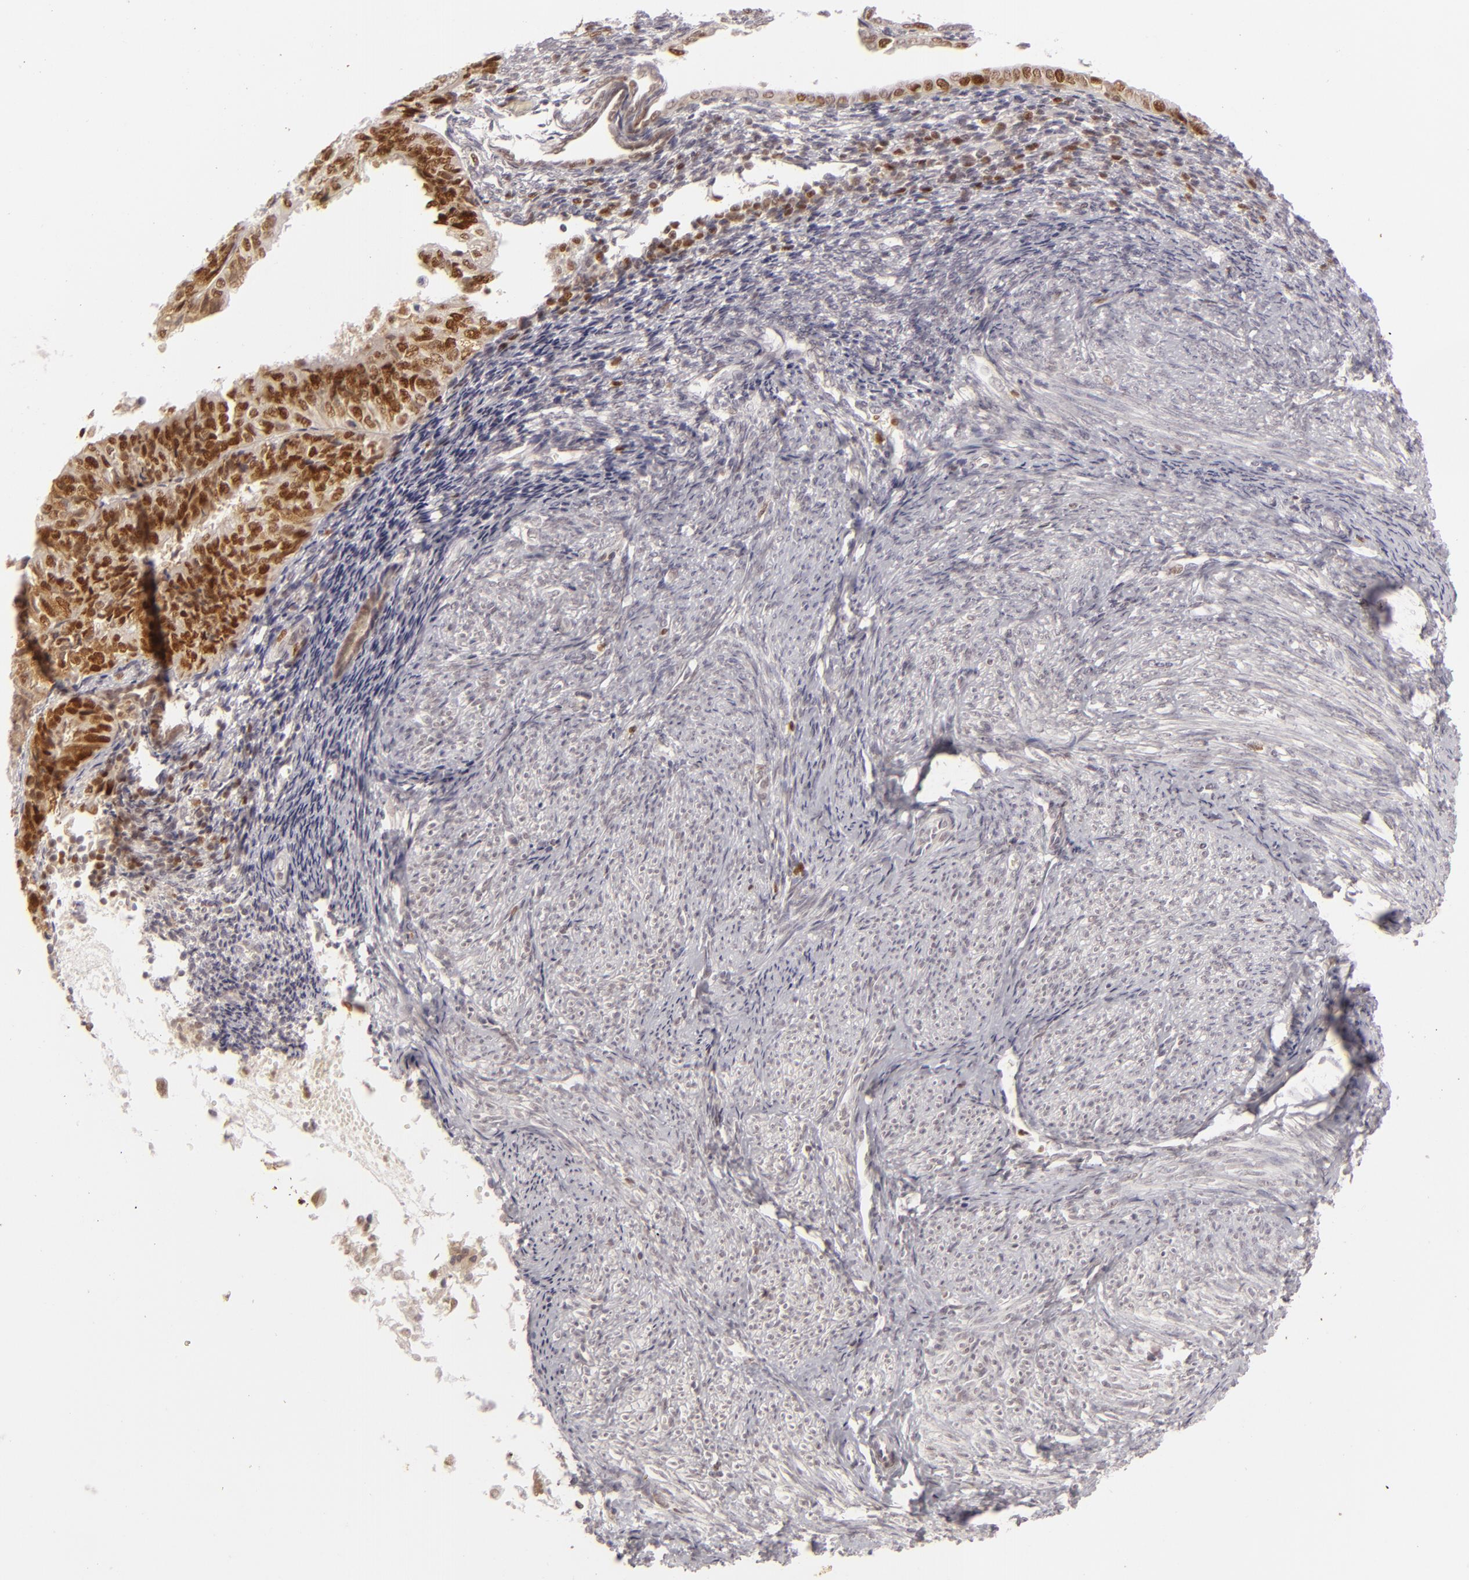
{"staining": {"intensity": "strong", "quantity": ">75%", "location": "nuclear"}, "tissue": "endometrial cancer", "cell_type": "Tumor cells", "image_type": "cancer", "snomed": [{"axis": "morphology", "description": "Adenocarcinoma, NOS"}, {"axis": "topography", "description": "Endometrium"}], "caption": "Brown immunohistochemical staining in endometrial adenocarcinoma shows strong nuclear expression in about >75% of tumor cells.", "gene": "FEN1", "patient": {"sex": "female", "age": 55}}